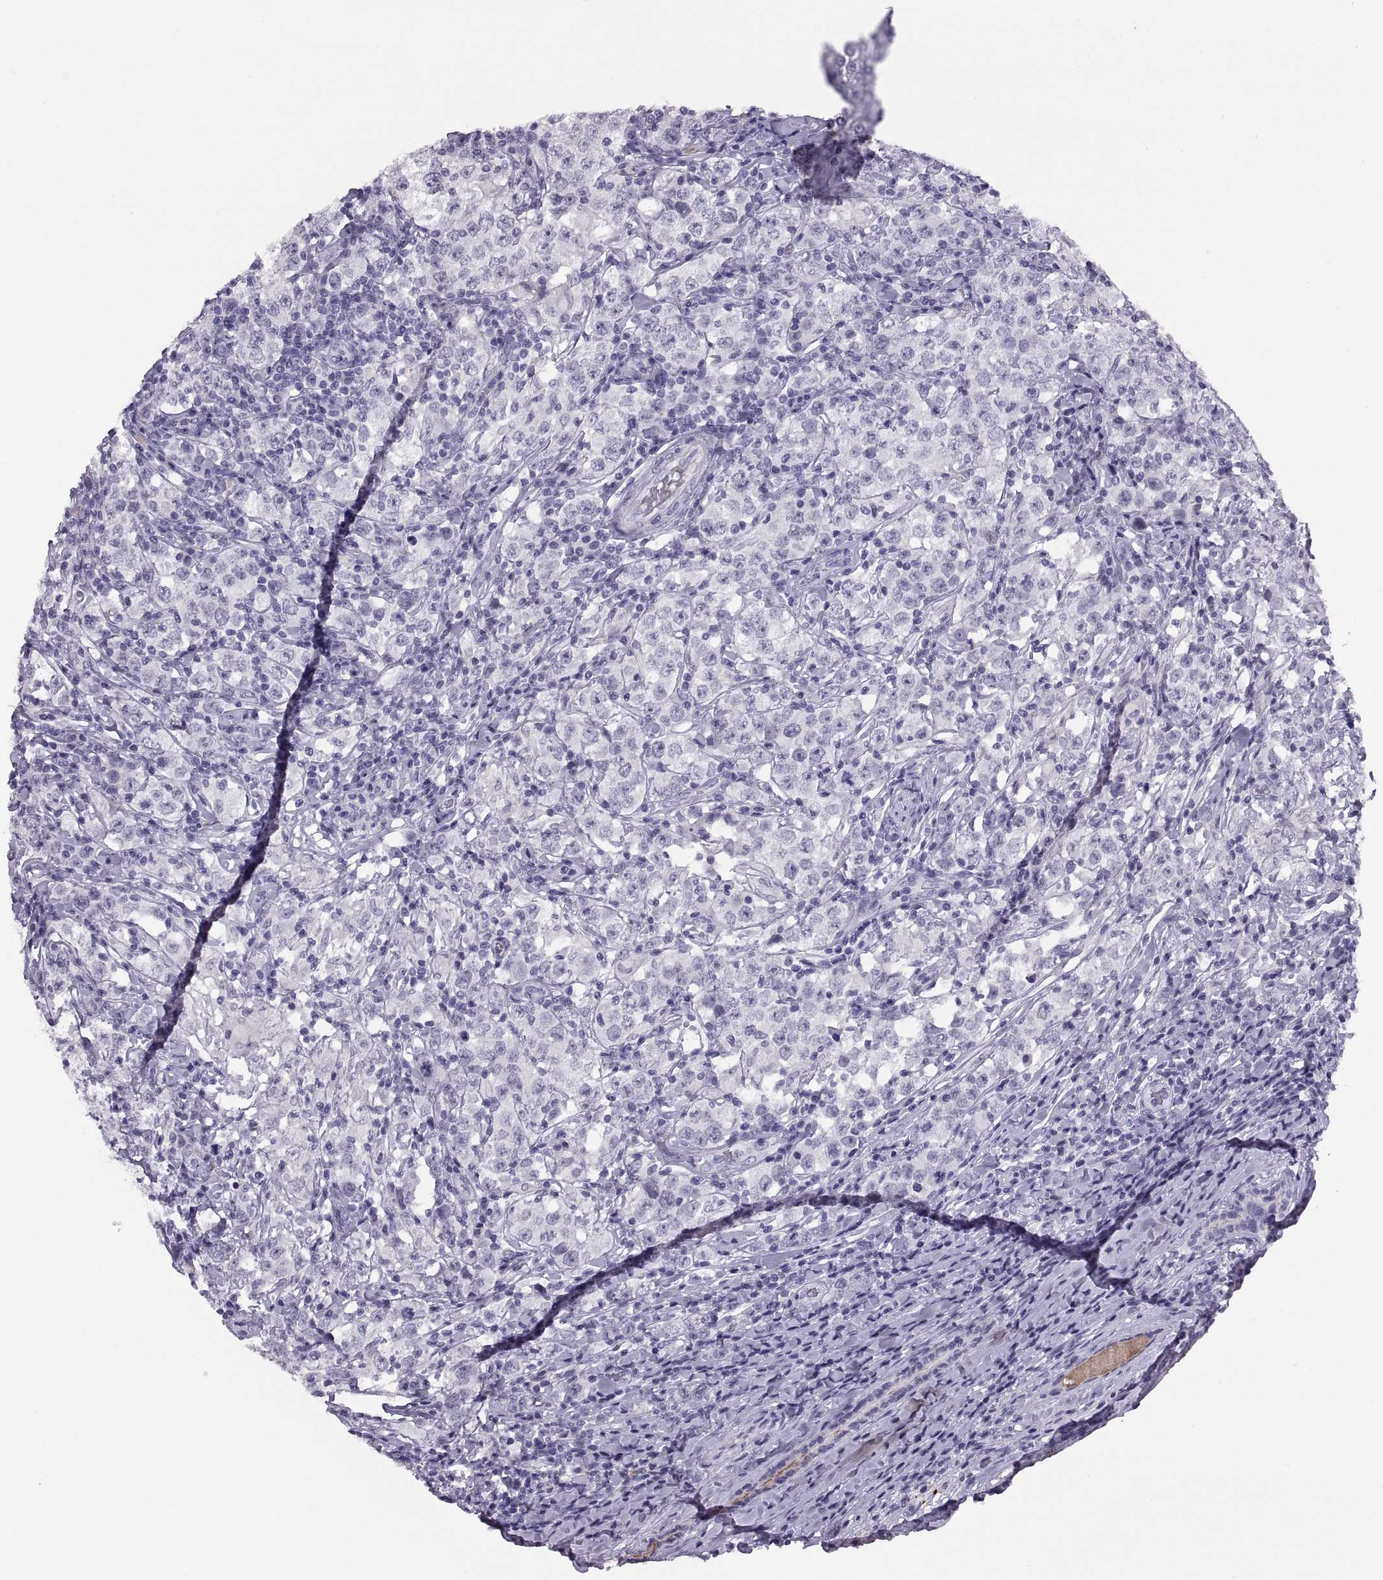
{"staining": {"intensity": "negative", "quantity": "none", "location": "none"}, "tissue": "testis cancer", "cell_type": "Tumor cells", "image_type": "cancer", "snomed": [{"axis": "morphology", "description": "Seminoma, NOS"}, {"axis": "morphology", "description": "Carcinoma, Embryonal, NOS"}, {"axis": "topography", "description": "Testis"}], "caption": "High power microscopy histopathology image of an IHC micrograph of testis cancer (embryonal carcinoma), revealing no significant expression in tumor cells.", "gene": "QRICH2", "patient": {"sex": "male", "age": 41}}